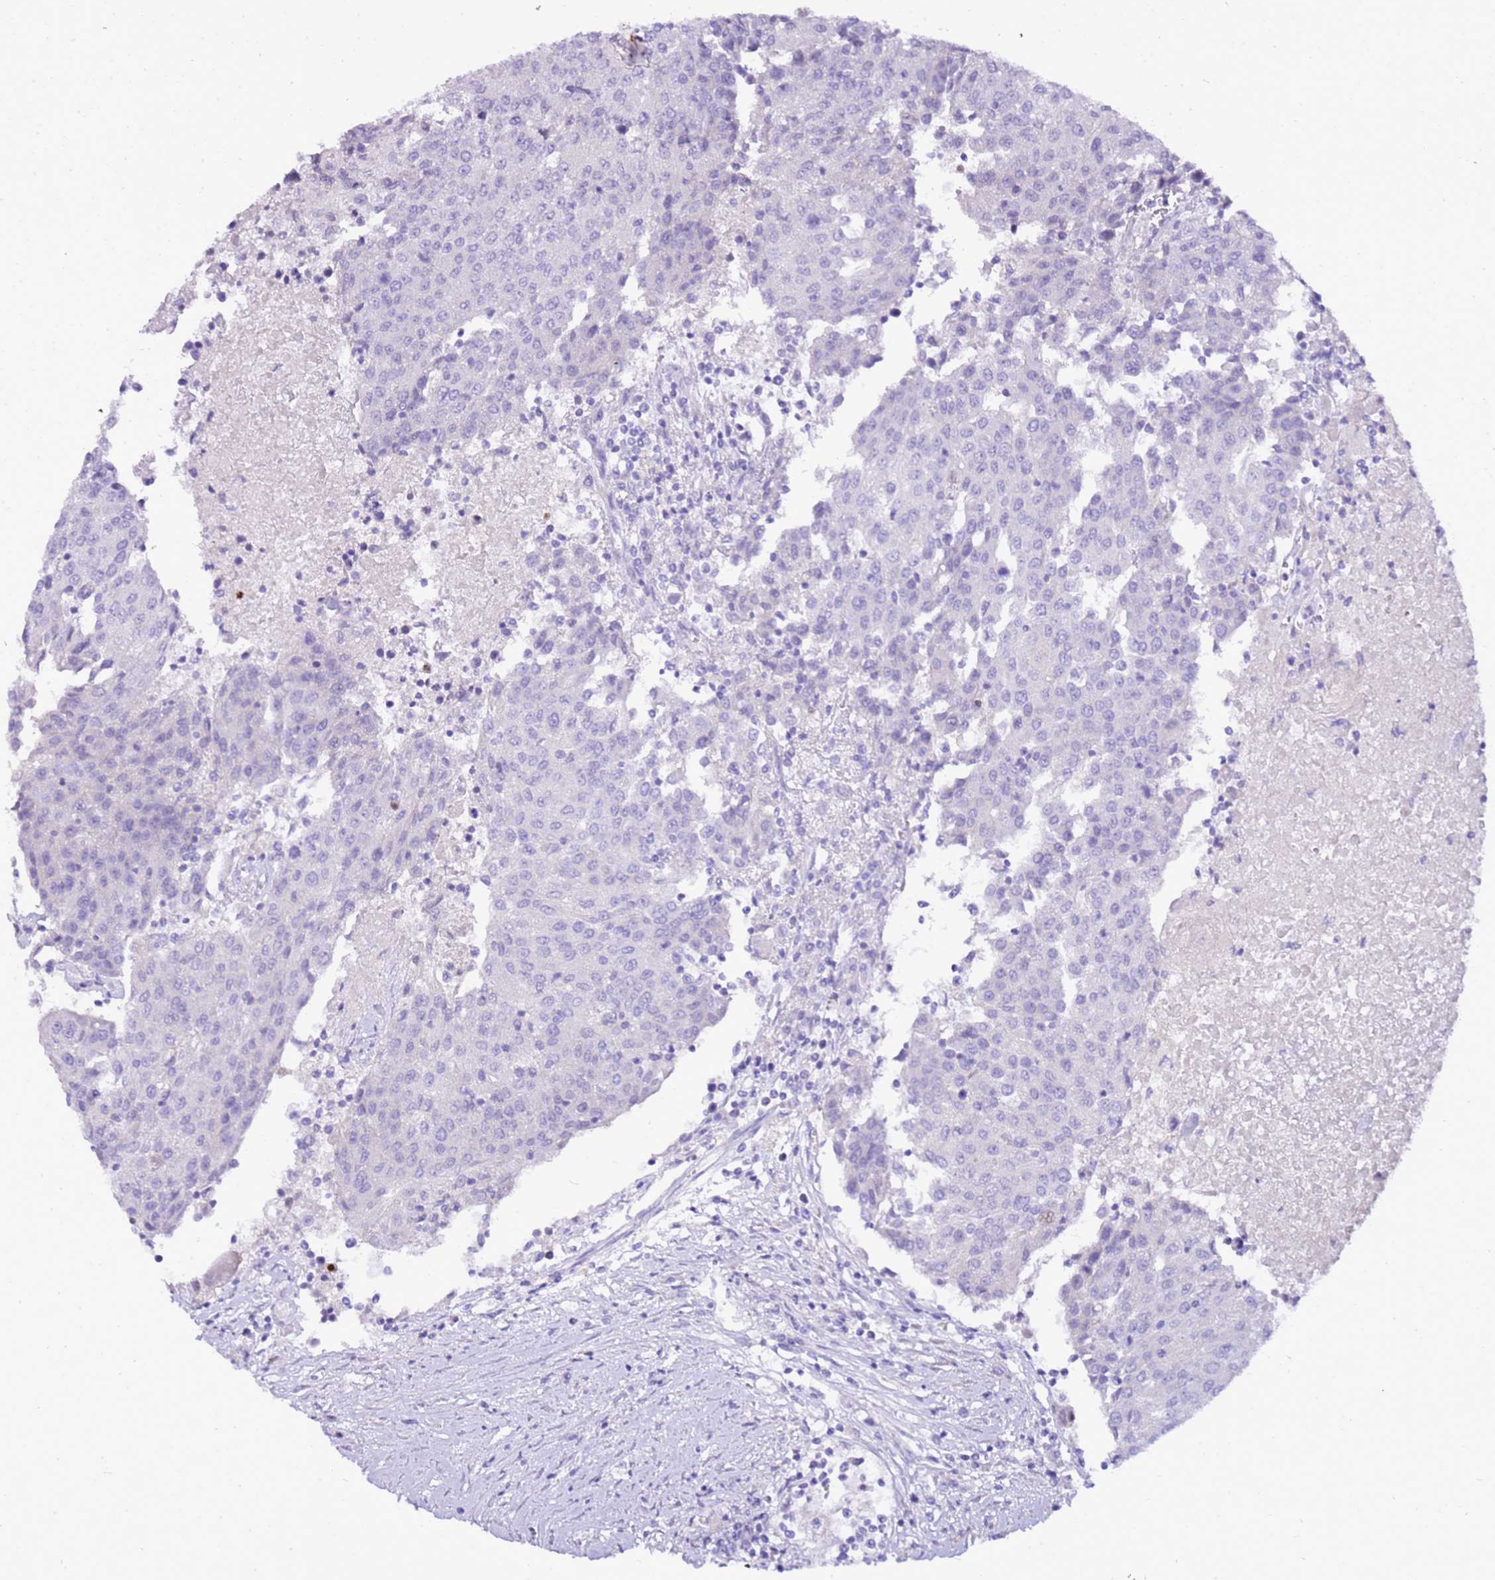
{"staining": {"intensity": "negative", "quantity": "none", "location": "none"}, "tissue": "urothelial cancer", "cell_type": "Tumor cells", "image_type": "cancer", "snomed": [{"axis": "morphology", "description": "Urothelial carcinoma, High grade"}, {"axis": "topography", "description": "Urinary bladder"}], "caption": "Urothelial cancer was stained to show a protein in brown. There is no significant expression in tumor cells. (DAB (3,3'-diaminobenzidine) IHC, high magnification).", "gene": "DCDC2B", "patient": {"sex": "female", "age": 85}}